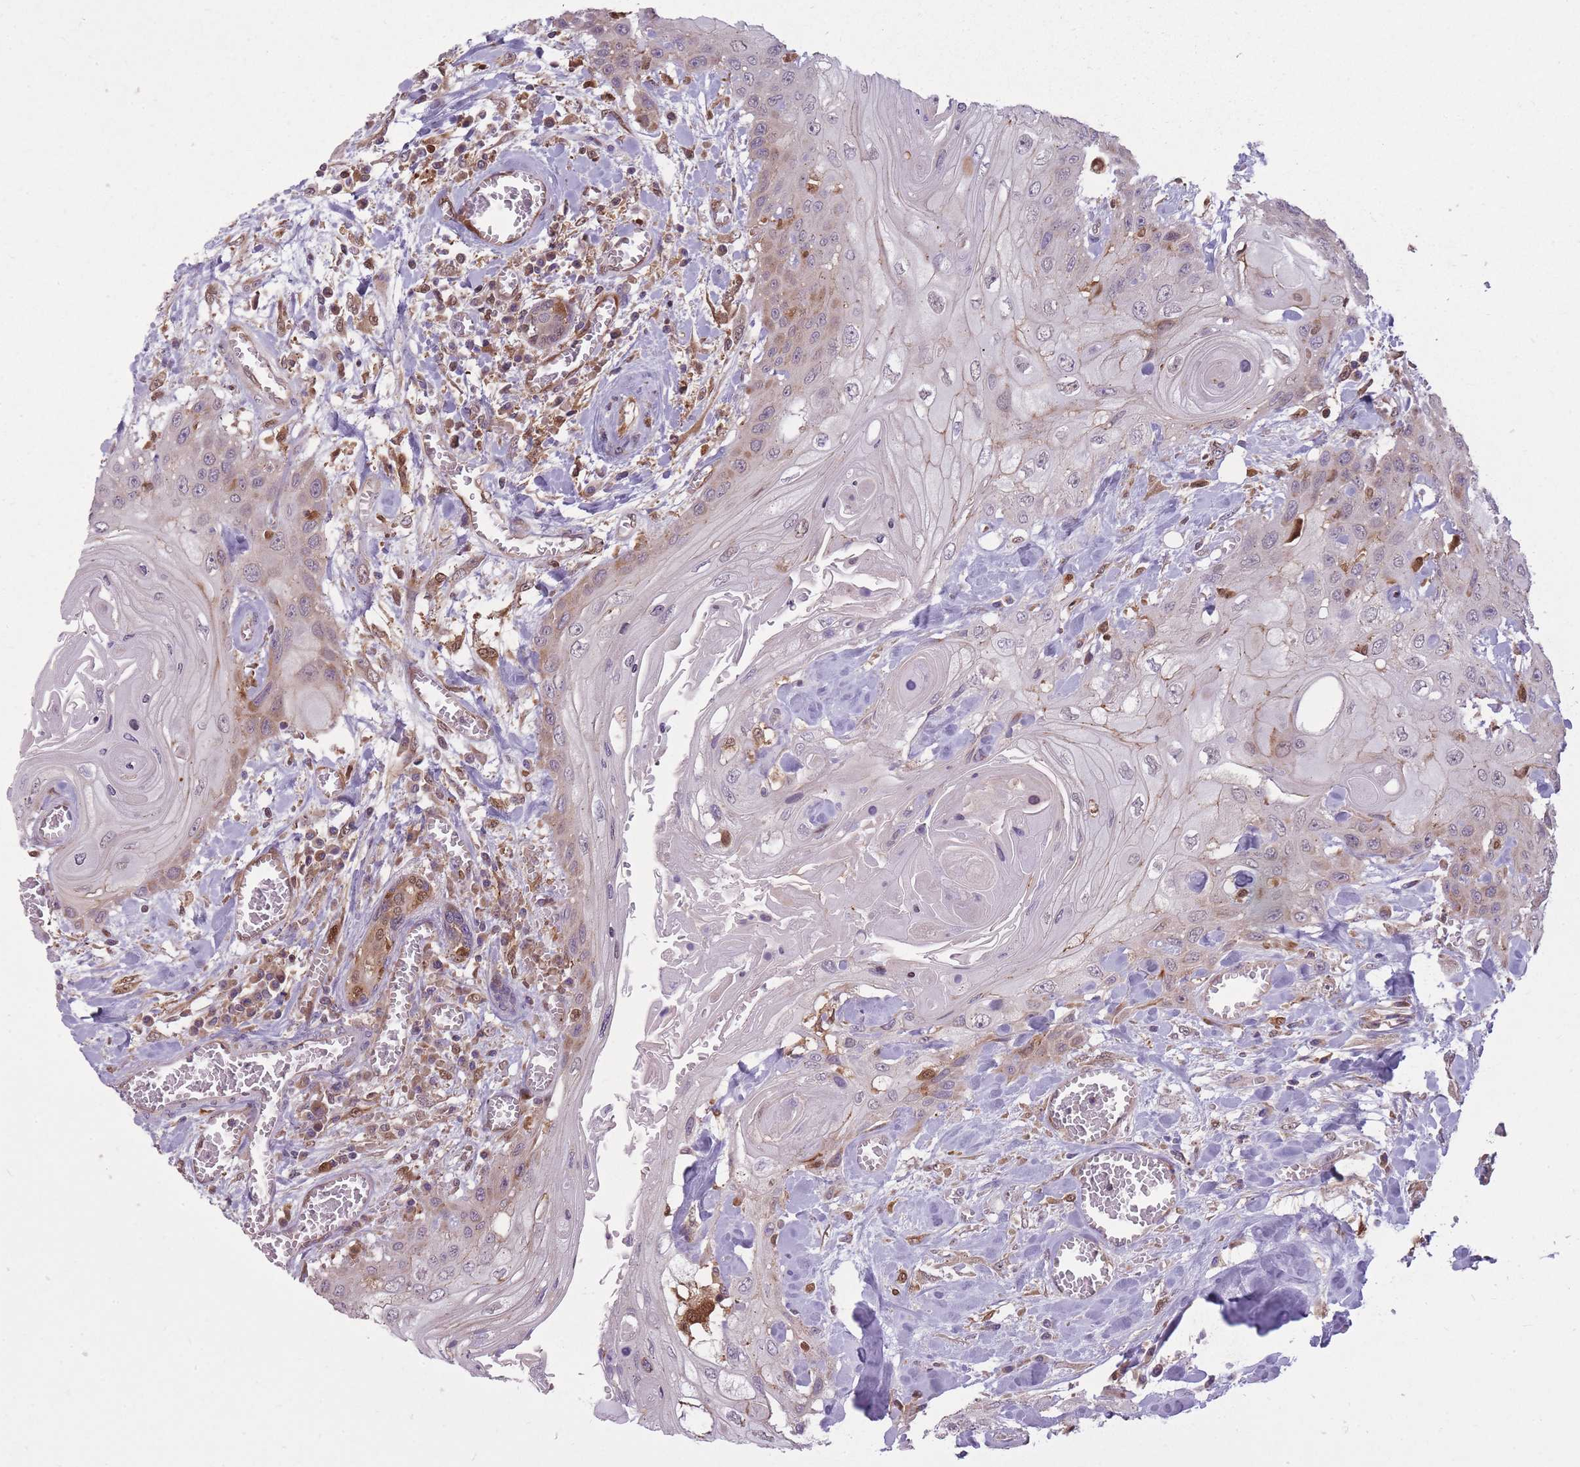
{"staining": {"intensity": "weak", "quantity": "25%-75%", "location": "cytoplasmic/membranous"}, "tissue": "head and neck cancer", "cell_type": "Tumor cells", "image_type": "cancer", "snomed": [{"axis": "morphology", "description": "Squamous cell carcinoma, NOS"}, {"axis": "topography", "description": "Head-Neck"}], "caption": "The image shows immunohistochemical staining of head and neck cancer. There is weak cytoplasmic/membranous staining is identified in about 25%-75% of tumor cells. (DAB IHC, brown staining for protein, blue staining for nuclei).", "gene": "LGALS9", "patient": {"sex": "female", "age": 43}}